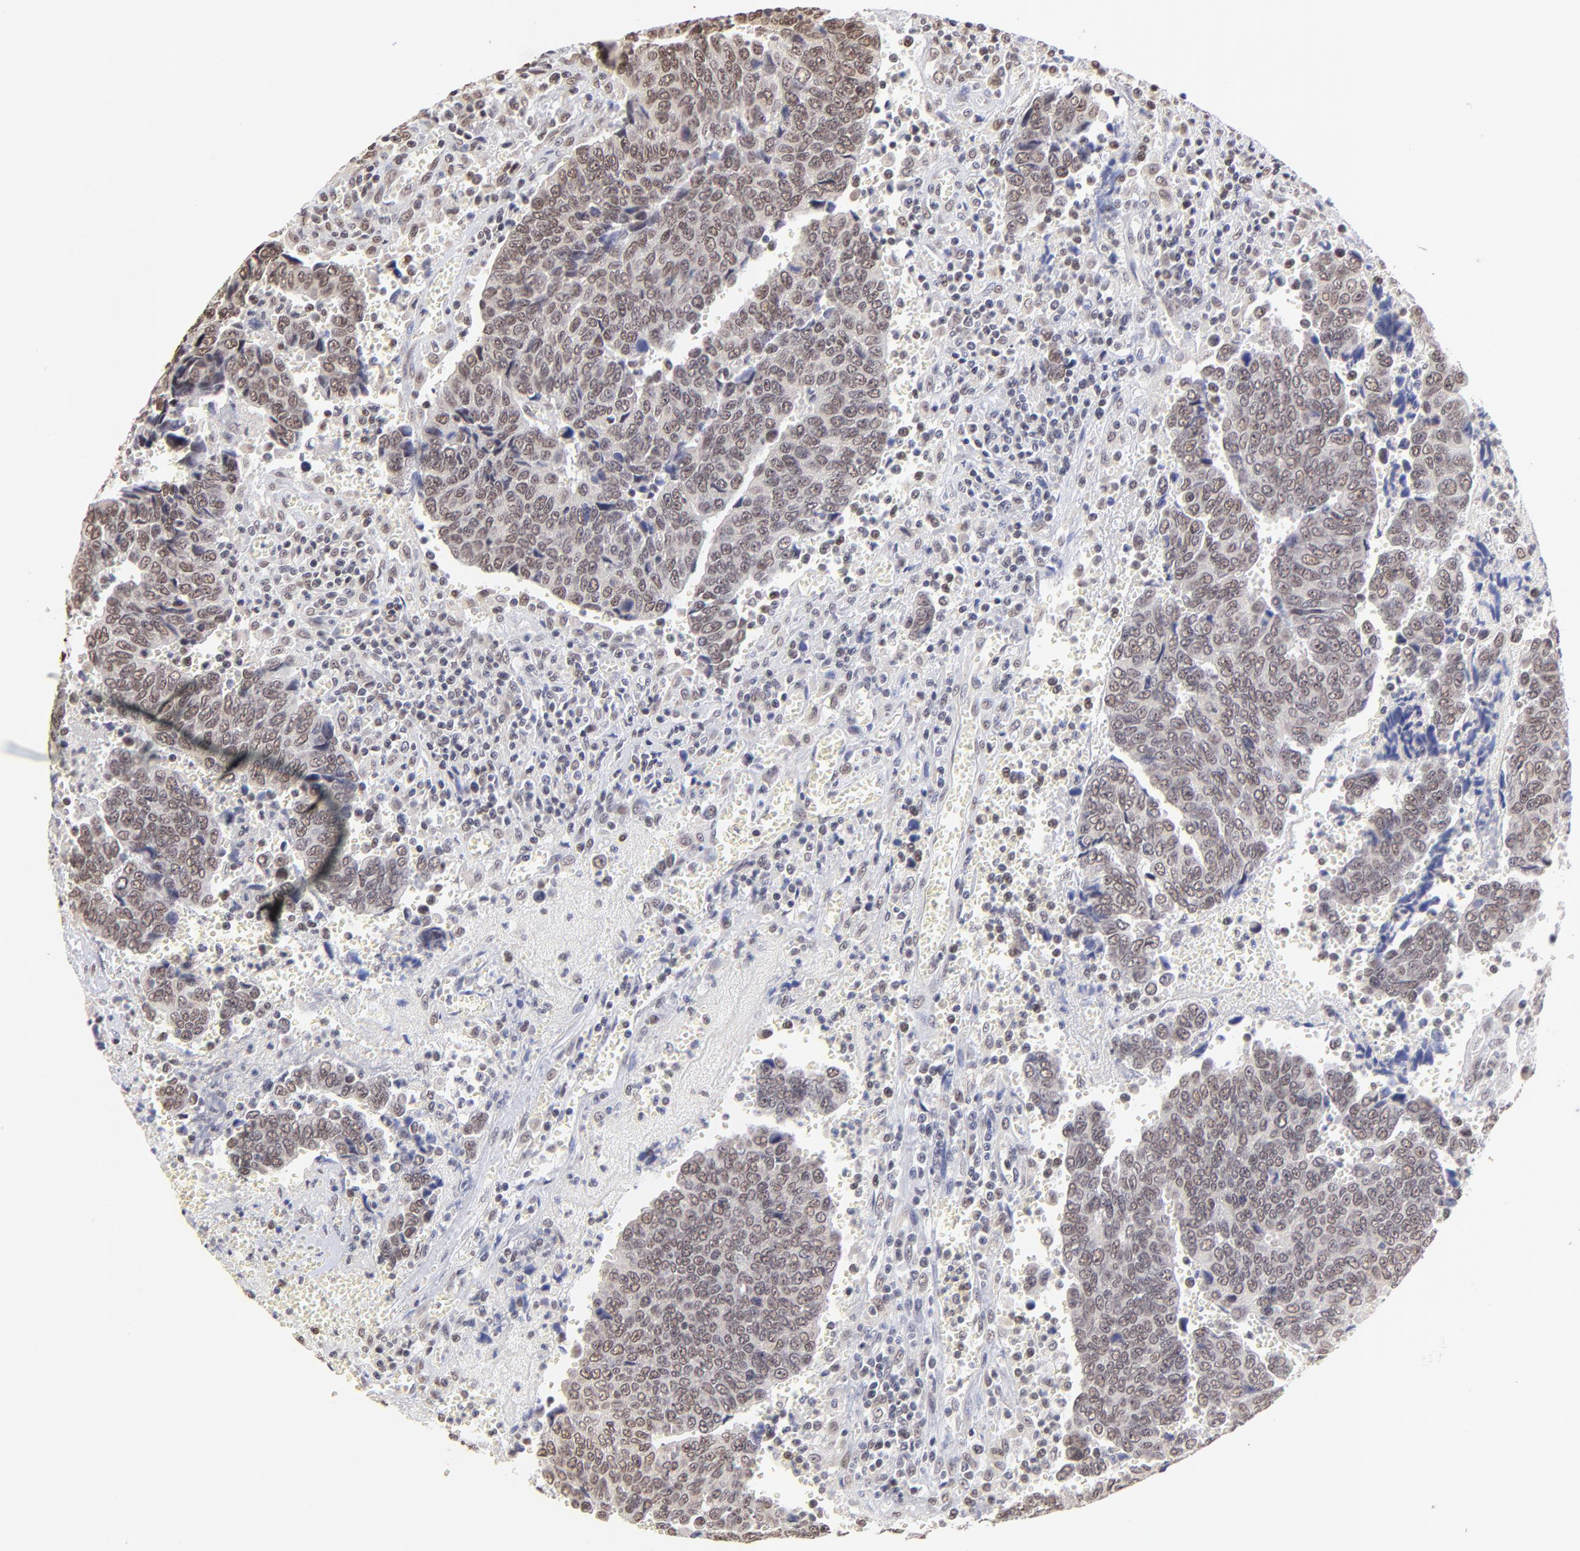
{"staining": {"intensity": "weak", "quantity": ">75%", "location": "nuclear"}, "tissue": "urothelial cancer", "cell_type": "Tumor cells", "image_type": "cancer", "snomed": [{"axis": "morphology", "description": "Urothelial carcinoma, High grade"}, {"axis": "topography", "description": "Urinary bladder"}], "caption": "Immunohistochemical staining of urothelial cancer displays low levels of weak nuclear protein positivity in approximately >75% of tumor cells.", "gene": "ZNF670", "patient": {"sex": "male", "age": 86}}